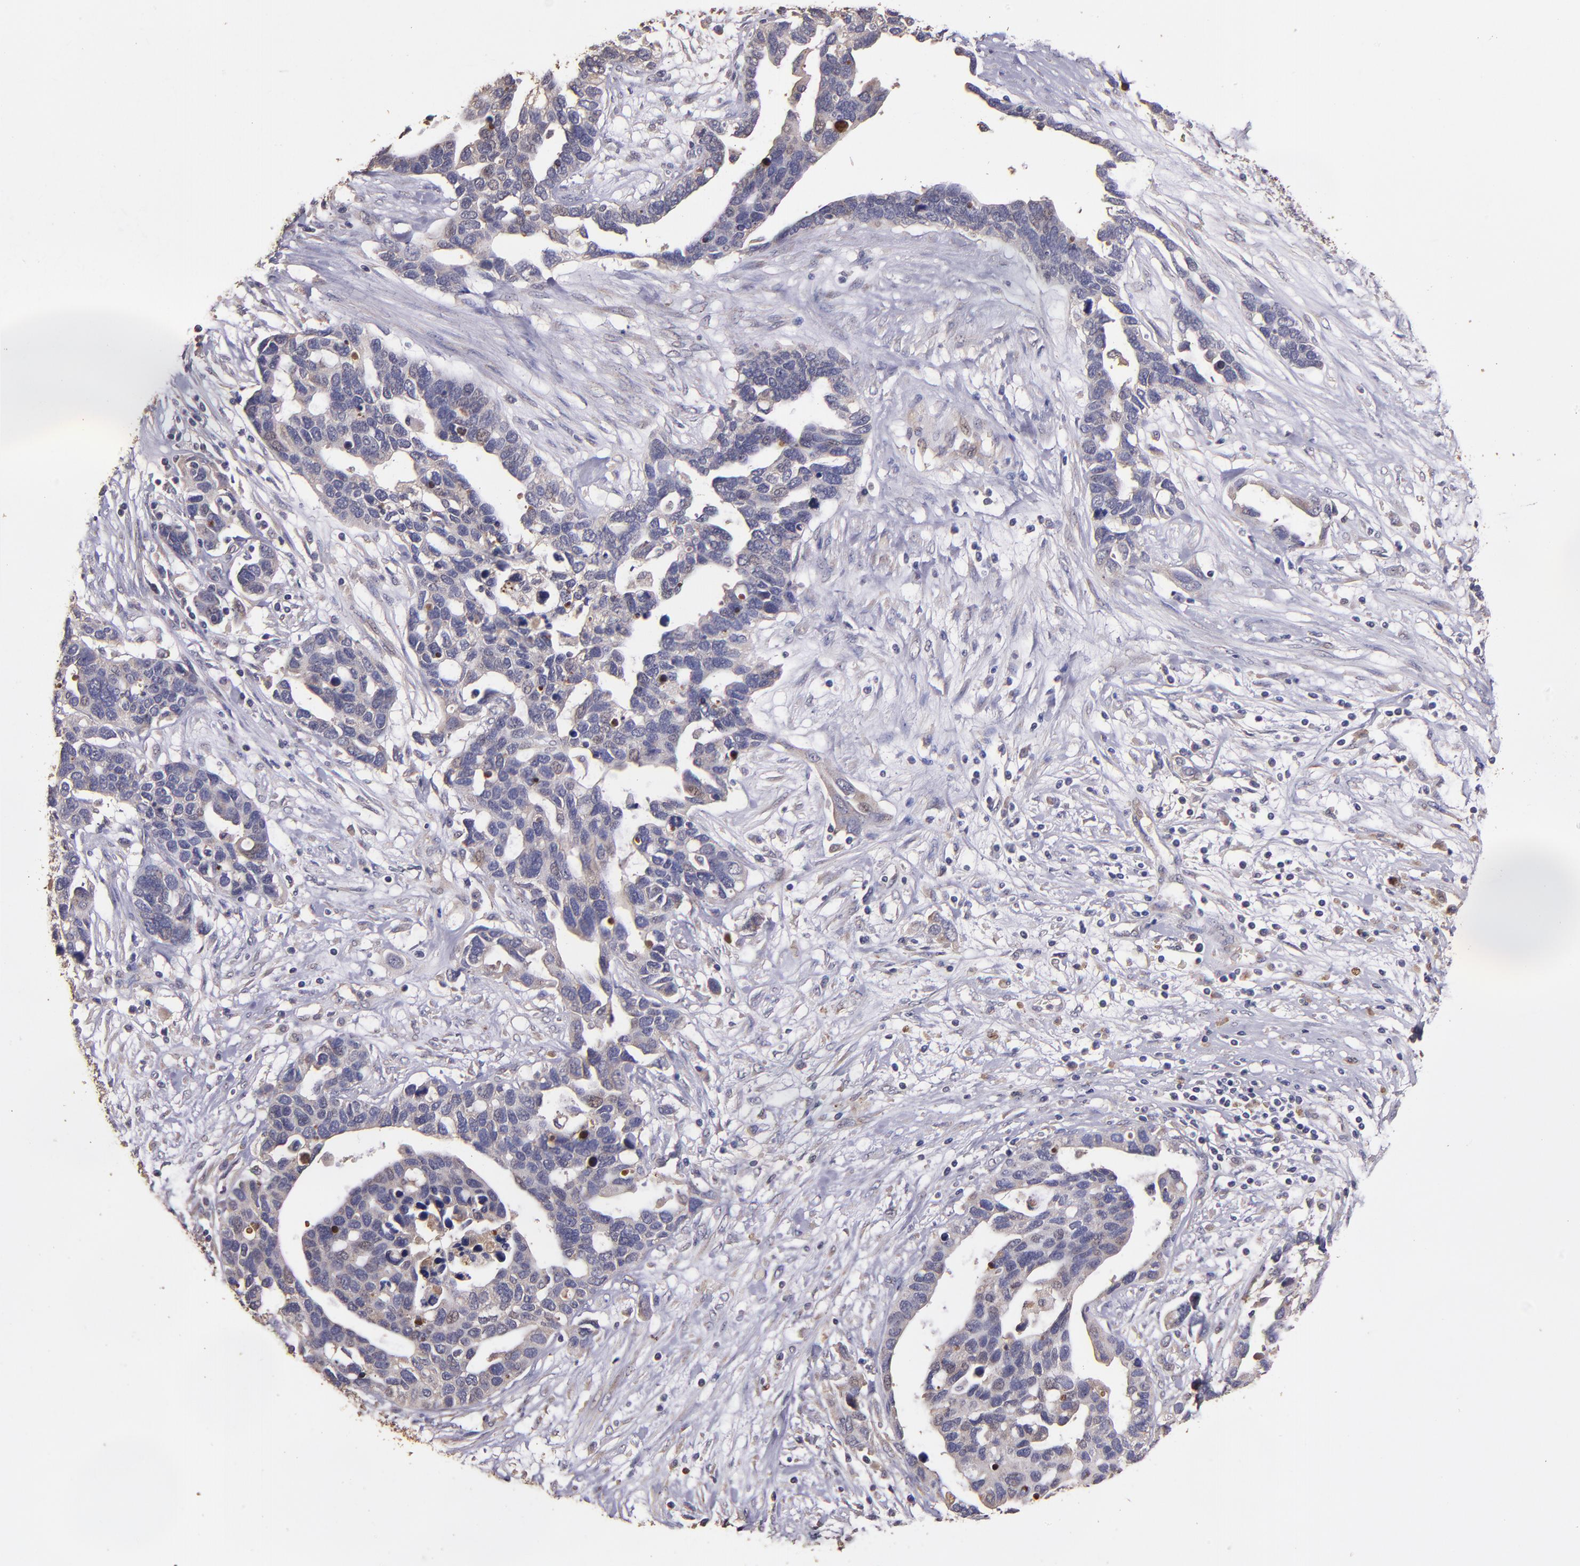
{"staining": {"intensity": "weak", "quantity": "<25%", "location": "cytoplasmic/membranous,nuclear"}, "tissue": "ovarian cancer", "cell_type": "Tumor cells", "image_type": "cancer", "snomed": [{"axis": "morphology", "description": "Cystadenocarcinoma, serous, NOS"}, {"axis": "topography", "description": "Ovary"}], "caption": "Histopathology image shows no protein staining in tumor cells of serous cystadenocarcinoma (ovarian) tissue. The staining is performed using DAB (3,3'-diaminobenzidine) brown chromogen with nuclei counter-stained in using hematoxylin.", "gene": "HECTD1", "patient": {"sex": "female", "age": 54}}